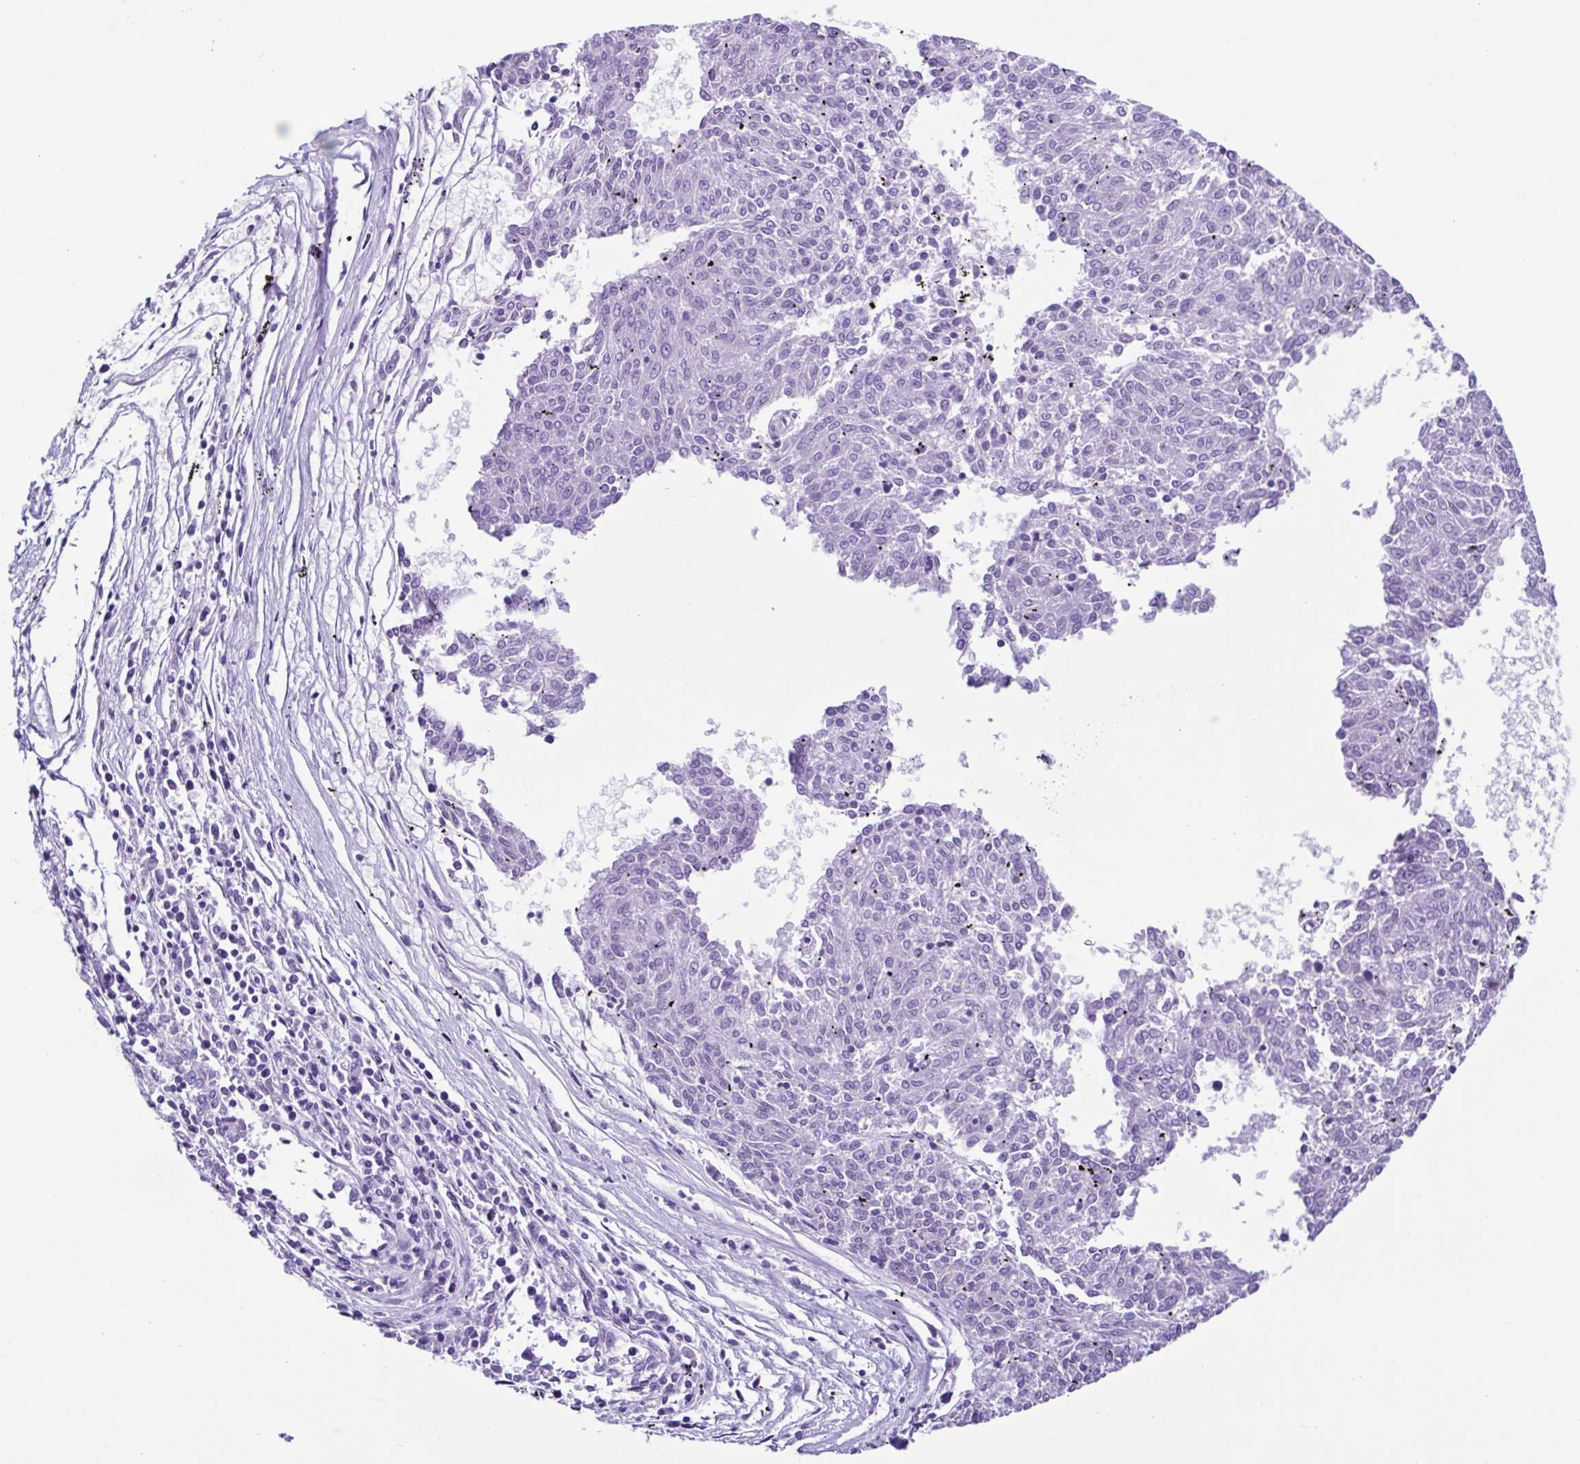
{"staining": {"intensity": "negative", "quantity": "none", "location": "none"}, "tissue": "melanoma", "cell_type": "Tumor cells", "image_type": "cancer", "snomed": [{"axis": "morphology", "description": "Malignant melanoma, NOS"}, {"axis": "topography", "description": "Skin"}], "caption": "IHC of human malignant melanoma shows no staining in tumor cells.", "gene": "ACTRT3", "patient": {"sex": "female", "age": 72}}